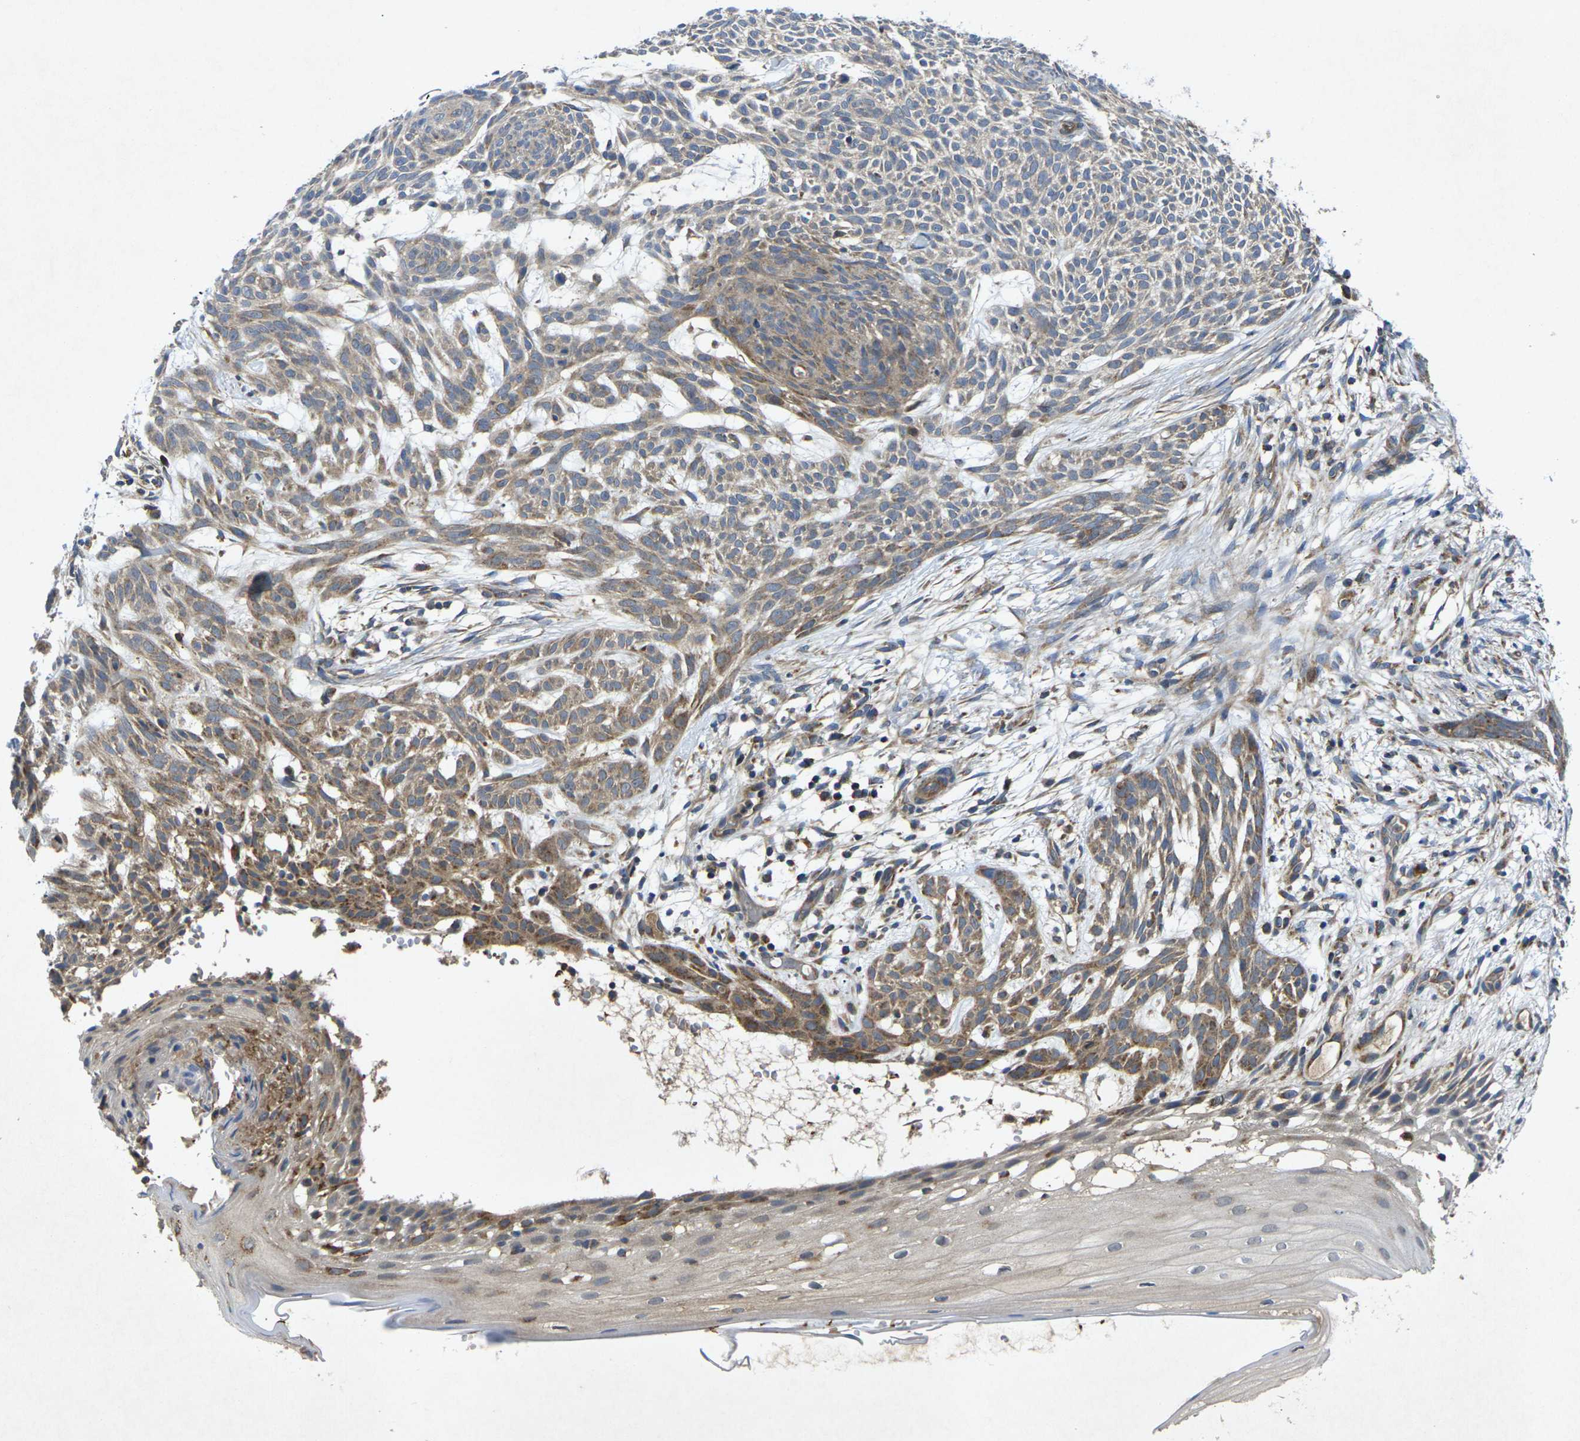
{"staining": {"intensity": "moderate", "quantity": "25%-75%", "location": "cytoplasmic/membranous"}, "tissue": "skin cancer", "cell_type": "Tumor cells", "image_type": "cancer", "snomed": [{"axis": "morphology", "description": "Basal cell carcinoma"}, {"axis": "topography", "description": "Skin"}], "caption": "A micrograph showing moderate cytoplasmic/membranous staining in about 25%-75% of tumor cells in skin basal cell carcinoma, as visualized by brown immunohistochemical staining.", "gene": "KIF1B", "patient": {"sex": "female", "age": 59}}